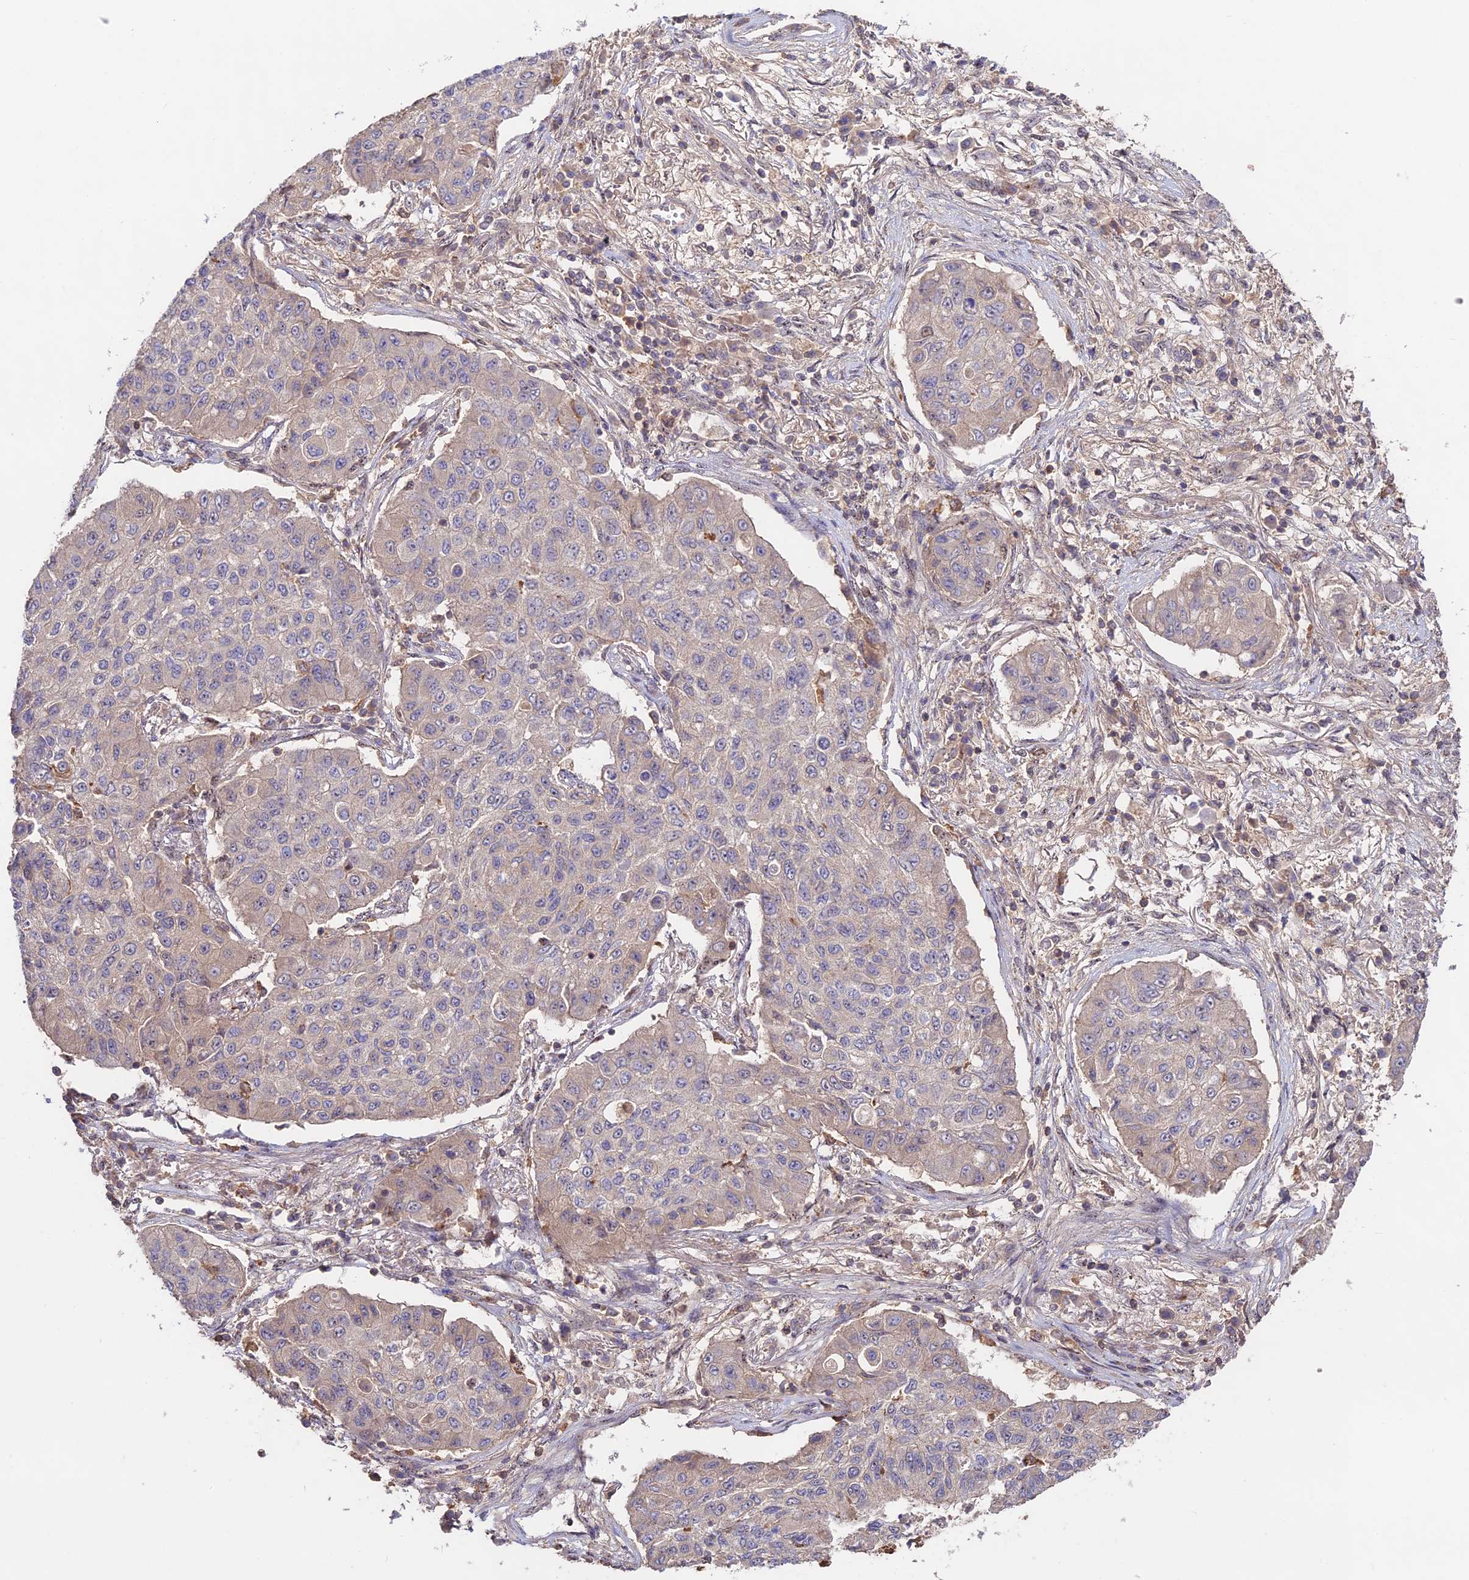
{"staining": {"intensity": "weak", "quantity": "<25%", "location": "cytoplasmic/membranous"}, "tissue": "lung cancer", "cell_type": "Tumor cells", "image_type": "cancer", "snomed": [{"axis": "morphology", "description": "Squamous cell carcinoma, NOS"}, {"axis": "topography", "description": "Lung"}], "caption": "Immunohistochemistry of human lung cancer (squamous cell carcinoma) demonstrates no staining in tumor cells.", "gene": "CLCF1", "patient": {"sex": "male", "age": 74}}